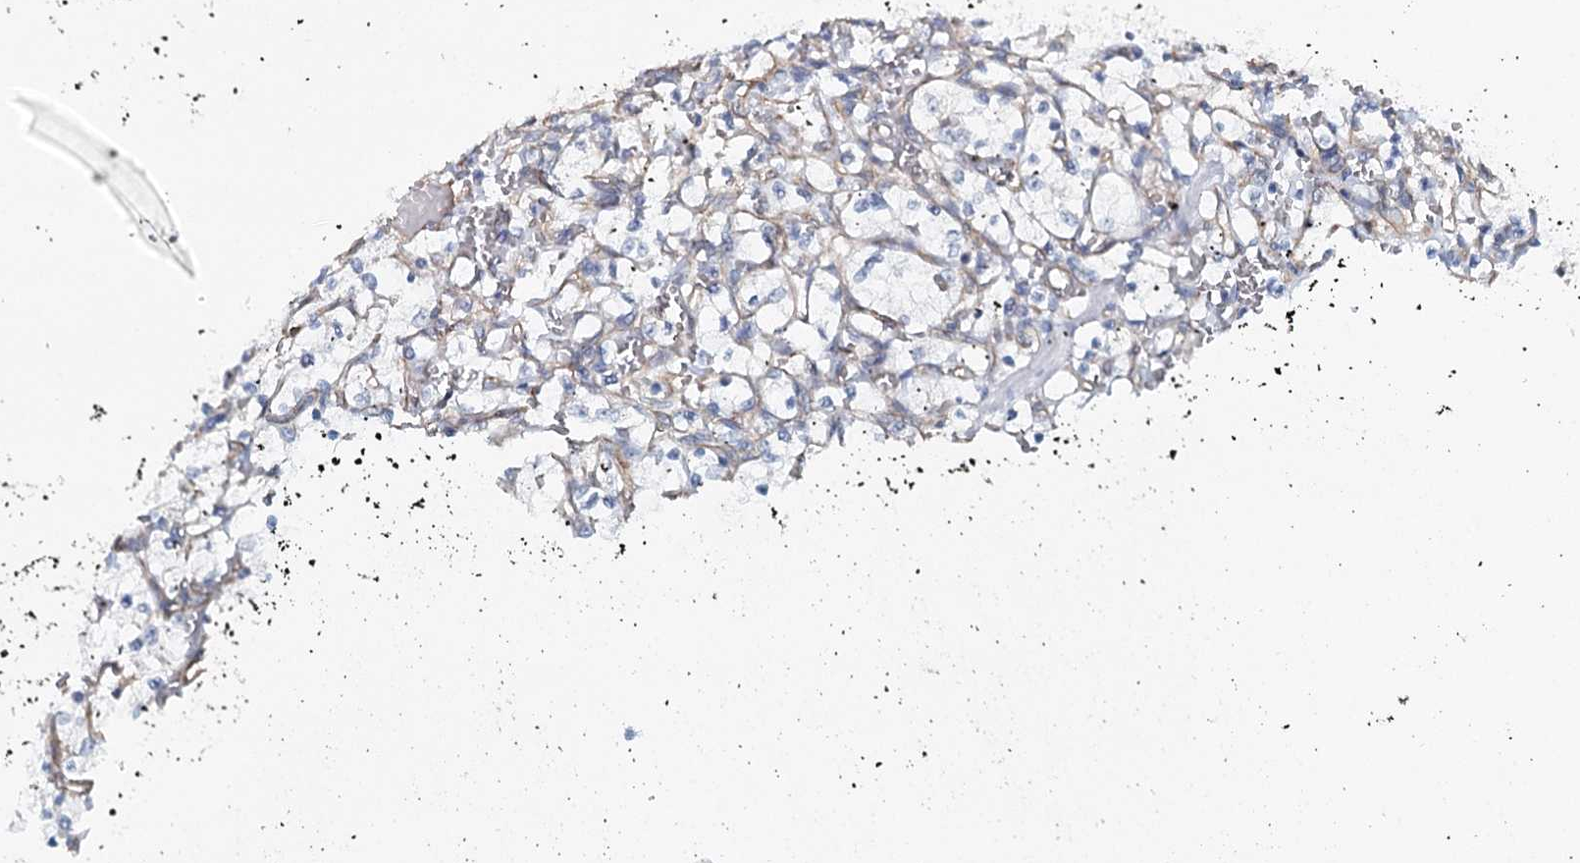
{"staining": {"intensity": "negative", "quantity": "none", "location": "none"}, "tissue": "renal cancer", "cell_type": "Tumor cells", "image_type": "cancer", "snomed": [{"axis": "morphology", "description": "Adenocarcinoma, NOS"}, {"axis": "topography", "description": "Kidney"}], "caption": "This is a histopathology image of immunohistochemistry staining of renal adenocarcinoma, which shows no positivity in tumor cells.", "gene": "SYNPO", "patient": {"sex": "female", "age": 69}}